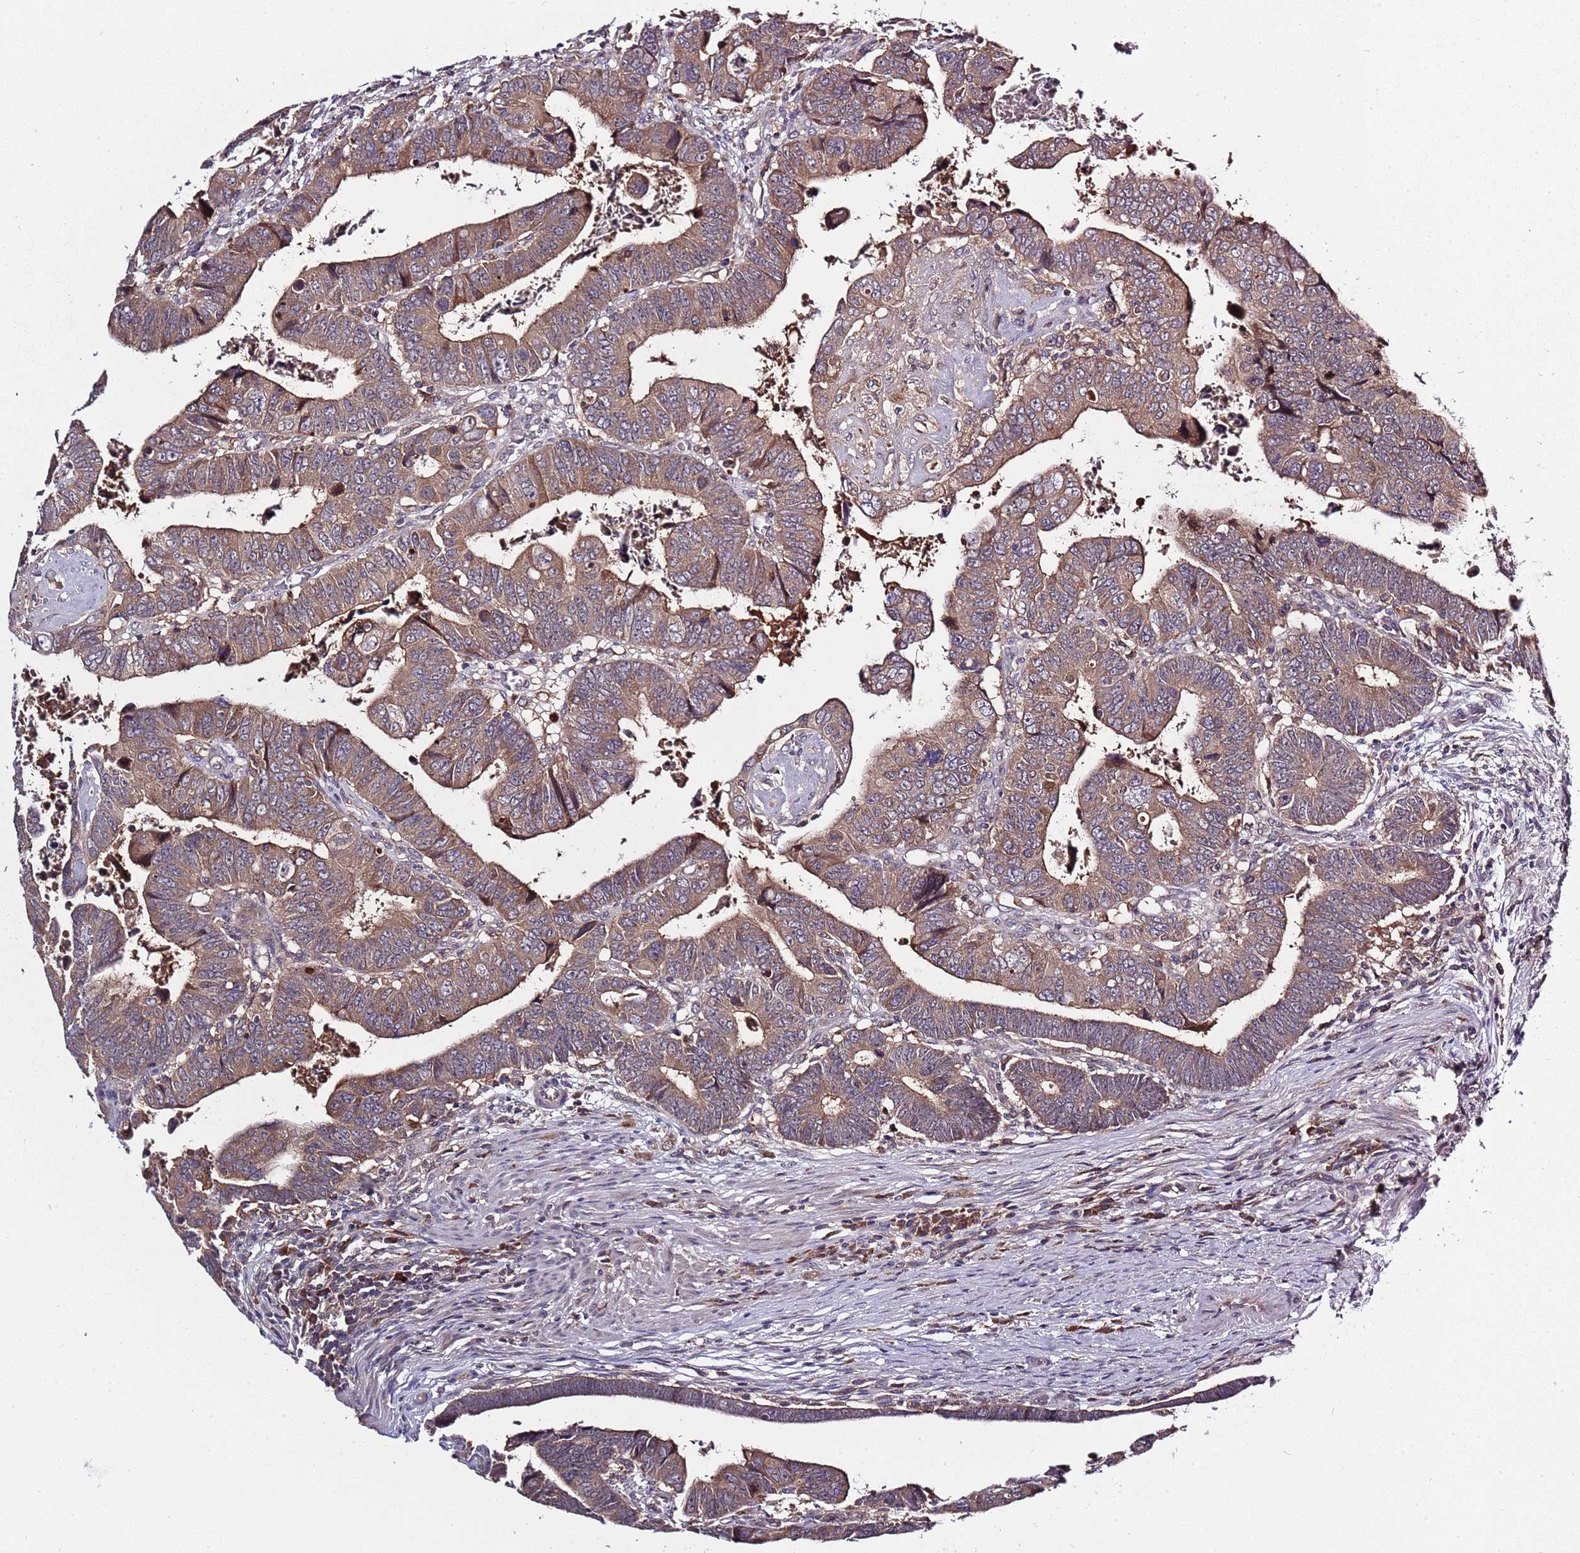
{"staining": {"intensity": "moderate", "quantity": ">75%", "location": "cytoplasmic/membranous"}, "tissue": "colorectal cancer", "cell_type": "Tumor cells", "image_type": "cancer", "snomed": [{"axis": "morphology", "description": "Normal tissue, NOS"}, {"axis": "morphology", "description": "Adenocarcinoma, NOS"}, {"axis": "topography", "description": "Rectum"}], "caption": "The immunohistochemical stain shows moderate cytoplasmic/membranous staining in tumor cells of colorectal cancer (adenocarcinoma) tissue.", "gene": "USP32", "patient": {"sex": "female", "age": 65}}